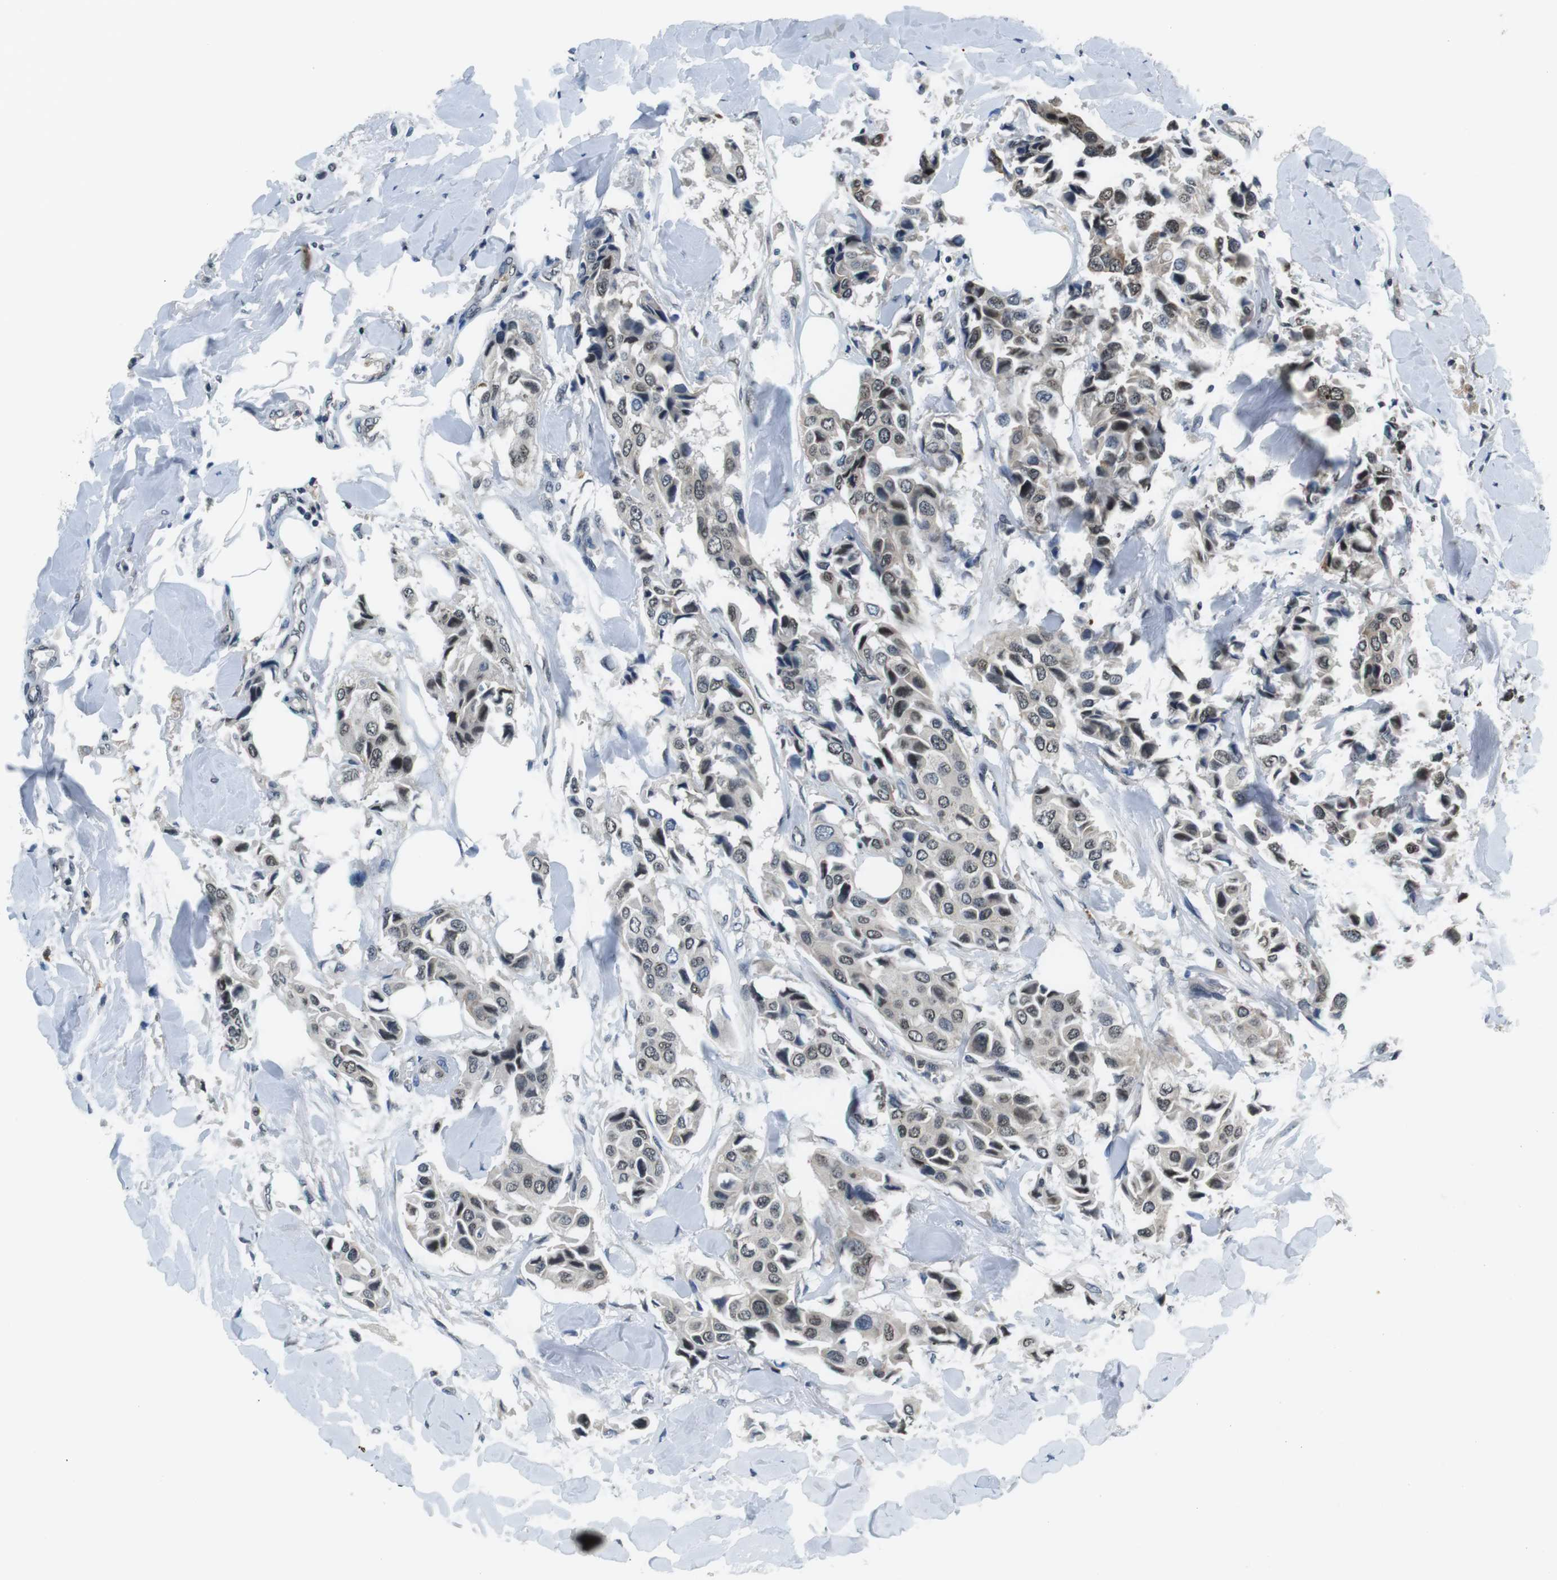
{"staining": {"intensity": "weak", "quantity": "<25%", "location": "nuclear"}, "tissue": "breast cancer", "cell_type": "Tumor cells", "image_type": "cancer", "snomed": [{"axis": "morphology", "description": "Duct carcinoma"}, {"axis": "topography", "description": "Breast"}], "caption": "This image is of breast intraductal carcinoma stained with IHC to label a protein in brown with the nuclei are counter-stained blue. There is no staining in tumor cells. (Stains: DAB (3,3'-diaminobenzidine) immunohistochemistry with hematoxylin counter stain, Microscopy: brightfield microscopy at high magnification).", "gene": "NEK4", "patient": {"sex": "female", "age": 80}}